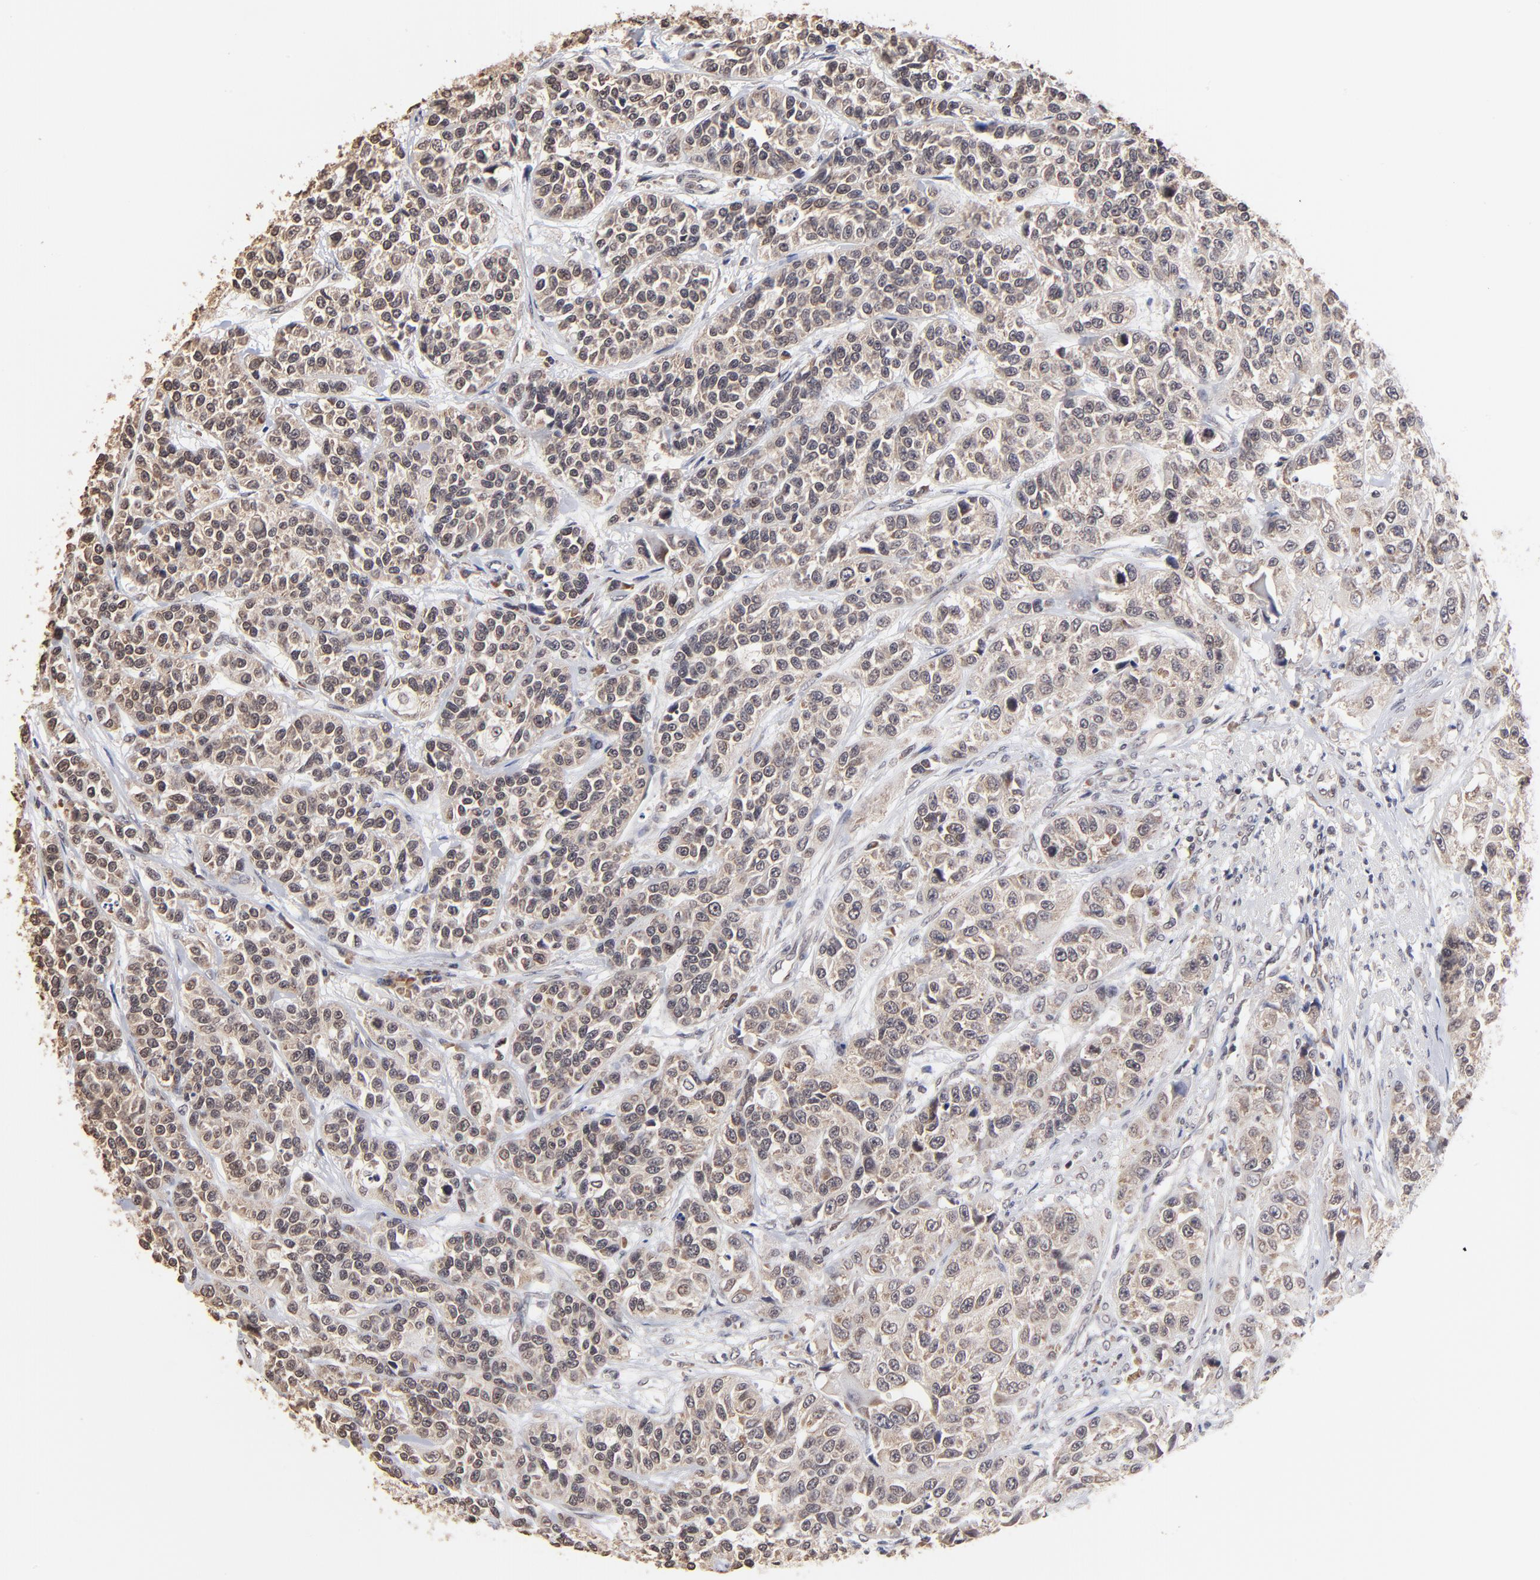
{"staining": {"intensity": "weak", "quantity": ">75%", "location": "cytoplasmic/membranous"}, "tissue": "urothelial cancer", "cell_type": "Tumor cells", "image_type": "cancer", "snomed": [{"axis": "morphology", "description": "Urothelial carcinoma, High grade"}, {"axis": "topography", "description": "Urinary bladder"}], "caption": "Urothelial cancer stained with DAB (3,3'-diaminobenzidine) immunohistochemistry exhibits low levels of weak cytoplasmic/membranous positivity in about >75% of tumor cells. (Stains: DAB in brown, nuclei in blue, Microscopy: brightfield microscopy at high magnification).", "gene": "BRPF1", "patient": {"sex": "female", "age": 81}}